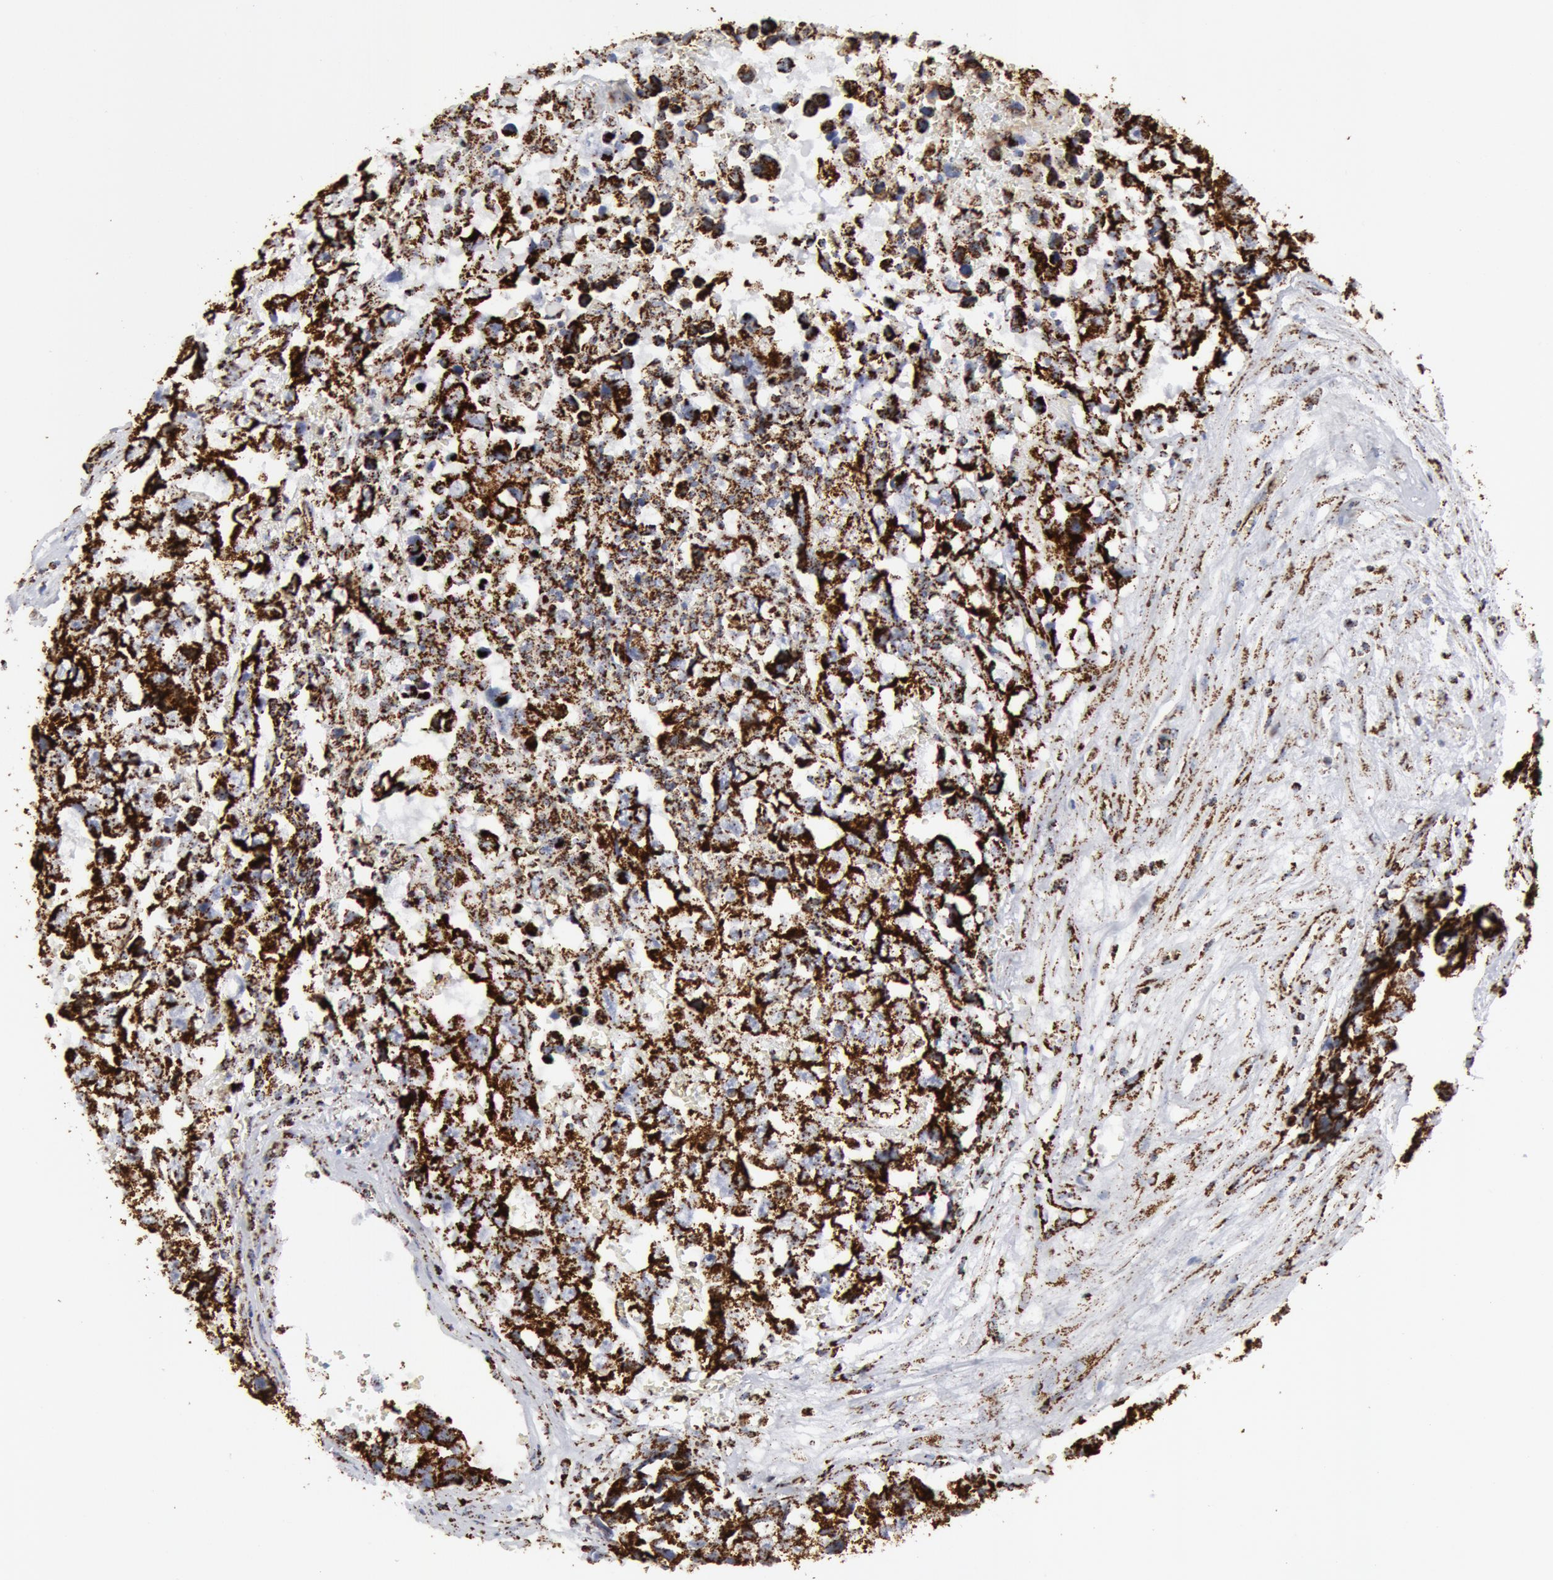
{"staining": {"intensity": "strong", "quantity": ">75%", "location": "cytoplasmic/membranous"}, "tissue": "testis cancer", "cell_type": "Tumor cells", "image_type": "cancer", "snomed": [{"axis": "morphology", "description": "Carcinoma, Embryonal, NOS"}, {"axis": "topography", "description": "Testis"}], "caption": "Embryonal carcinoma (testis) tissue shows strong cytoplasmic/membranous expression in approximately >75% of tumor cells", "gene": "ATP5F1B", "patient": {"sex": "male", "age": 31}}